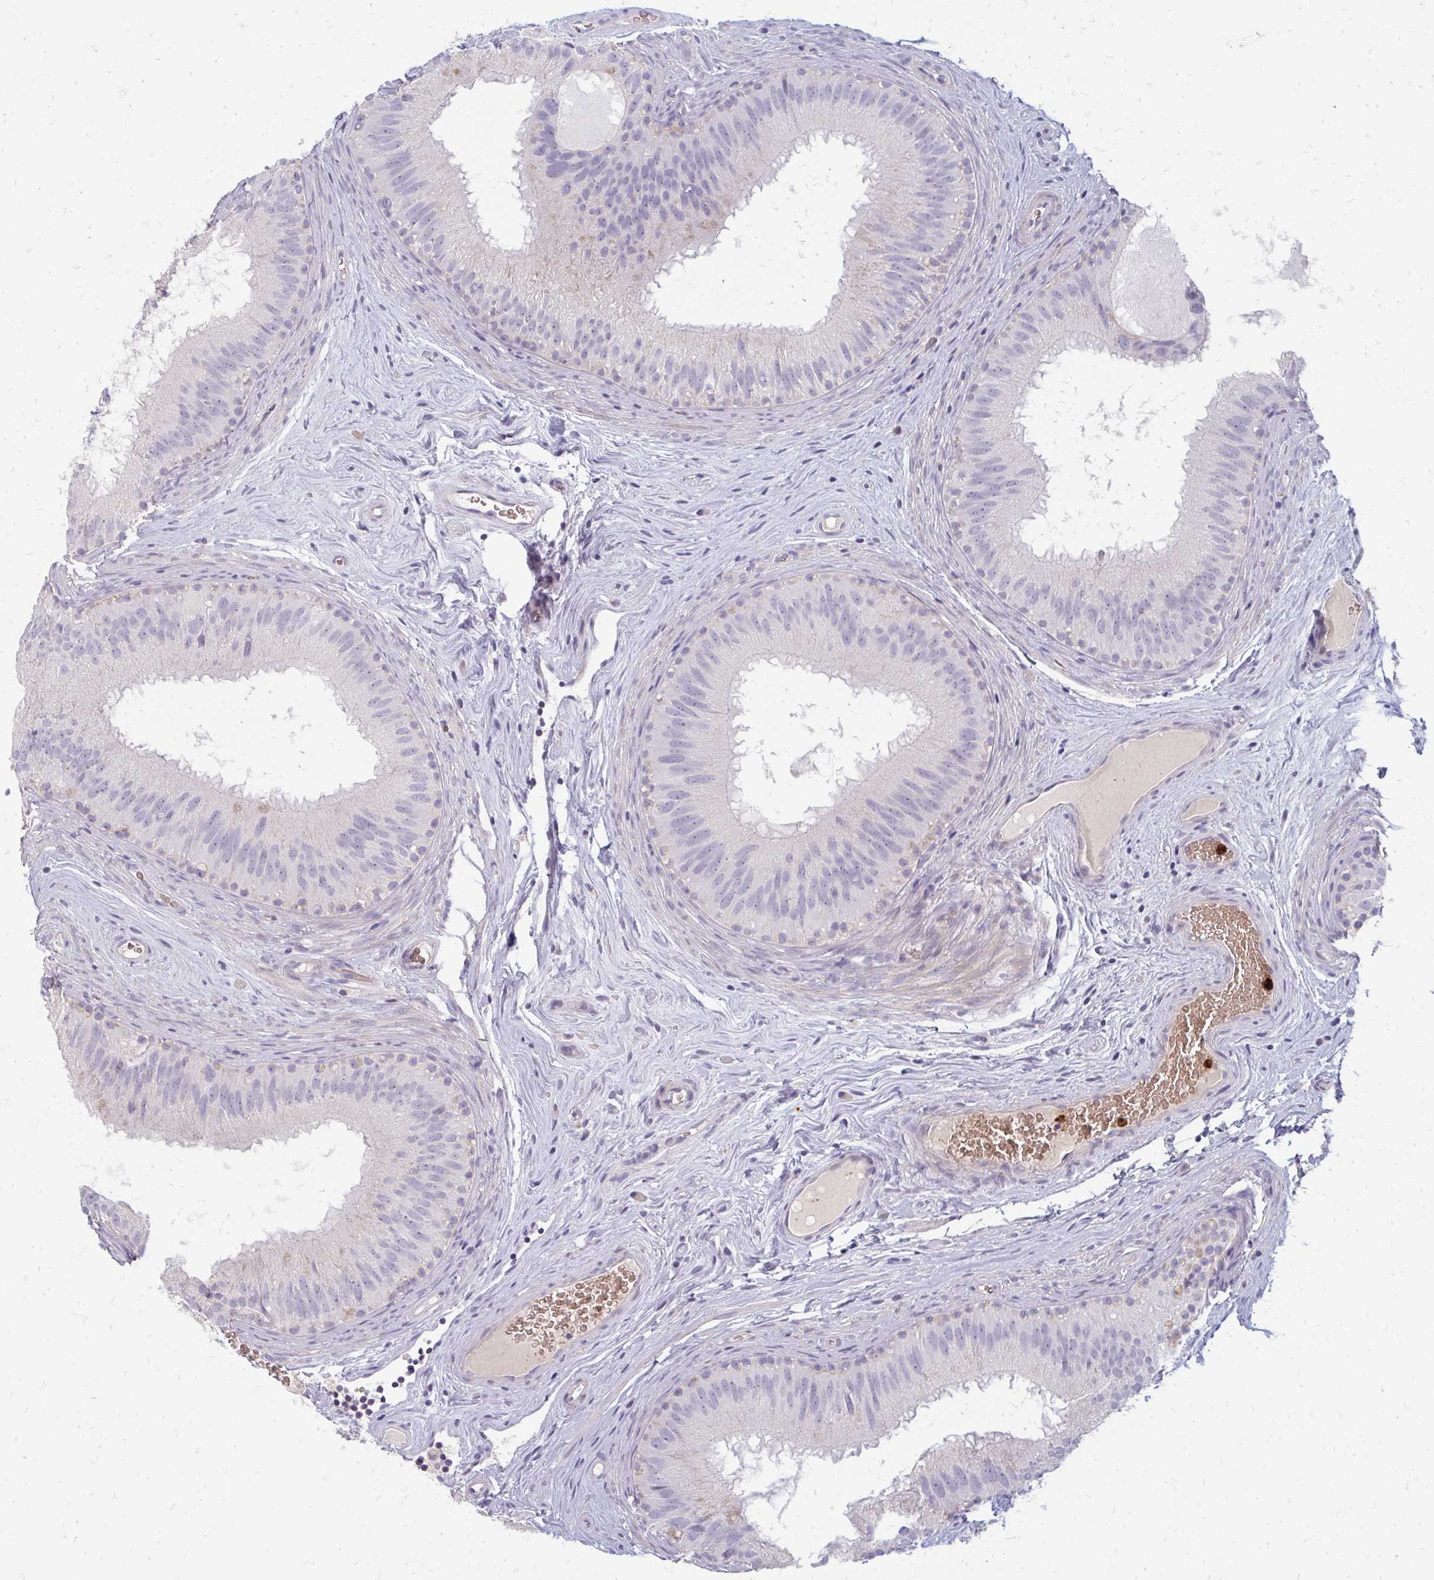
{"staining": {"intensity": "negative", "quantity": "none", "location": "none"}, "tissue": "epididymis", "cell_type": "Glandular cells", "image_type": "normal", "snomed": [{"axis": "morphology", "description": "Normal tissue, NOS"}, {"axis": "topography", "description": "Epididymis"}], "caption": "Histopathology image shows no significant protein staining in glandular cells of benign epididymis. (DAB immunohistochemistry, high magnification).", "gene": "RAB33A", "patient": {"sex": "male", "age": 44}}